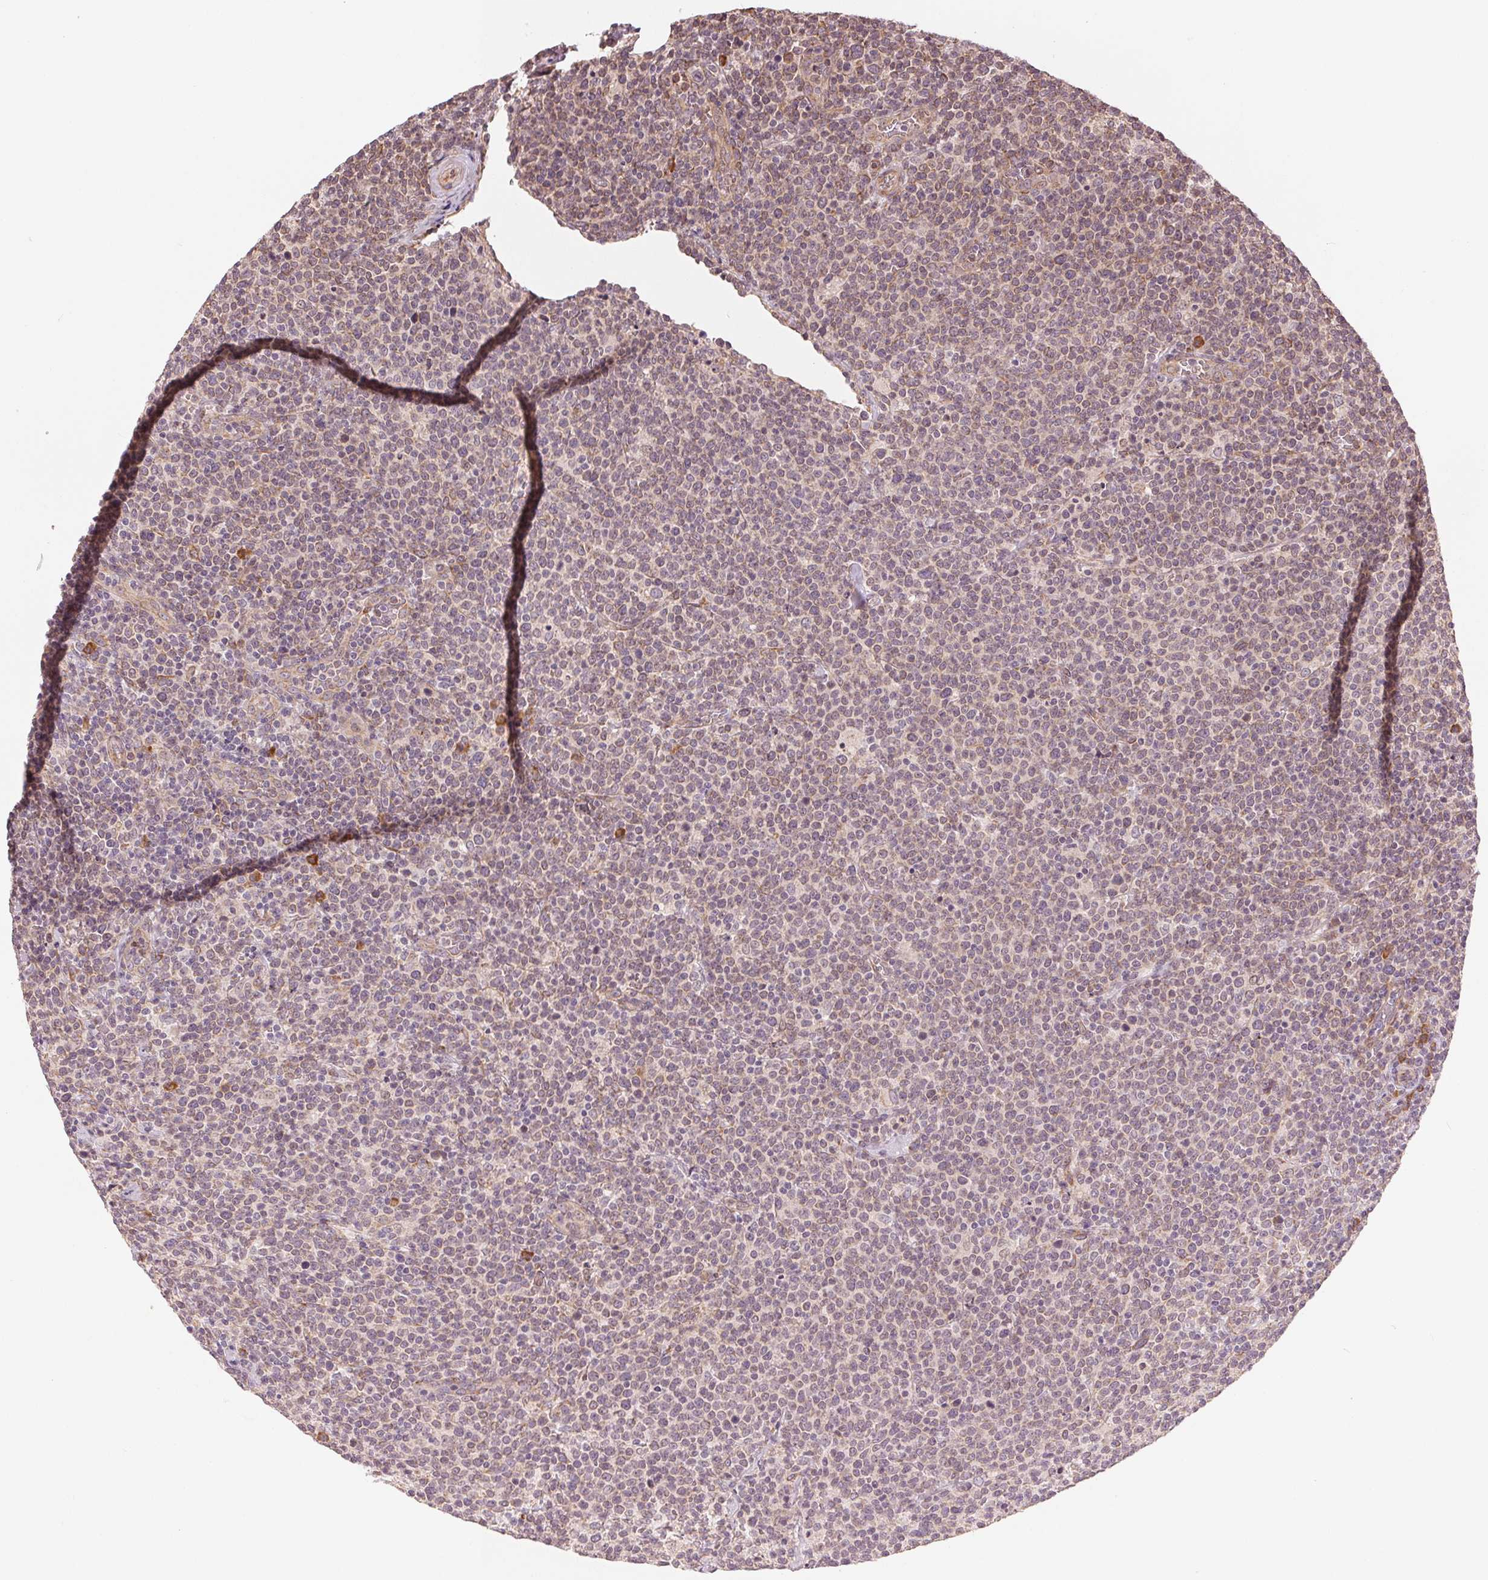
{"staining": {"intensity": "weak", "quantity": "25%-75%", "location": "cytoplasmic/membranous"}, "tissue": "lymphoma", "cell_type": "Tumor cells", "image_type": "cancer", "snomed": [{"axis": "morphology", "description": "Malignant lymphoma, non-Hodgkin's type, High grade"}, {"axis": "topography", "description": "Lymph node"}], "caption": "Immunohistochemical staining of human lymphoma displays low levels of weak cytoplasmic/membranous protein positivity in about 25%-75% of tumor cells.", "gene": "SLC20A1", "patient": {"sex": "male", "age": 61}}